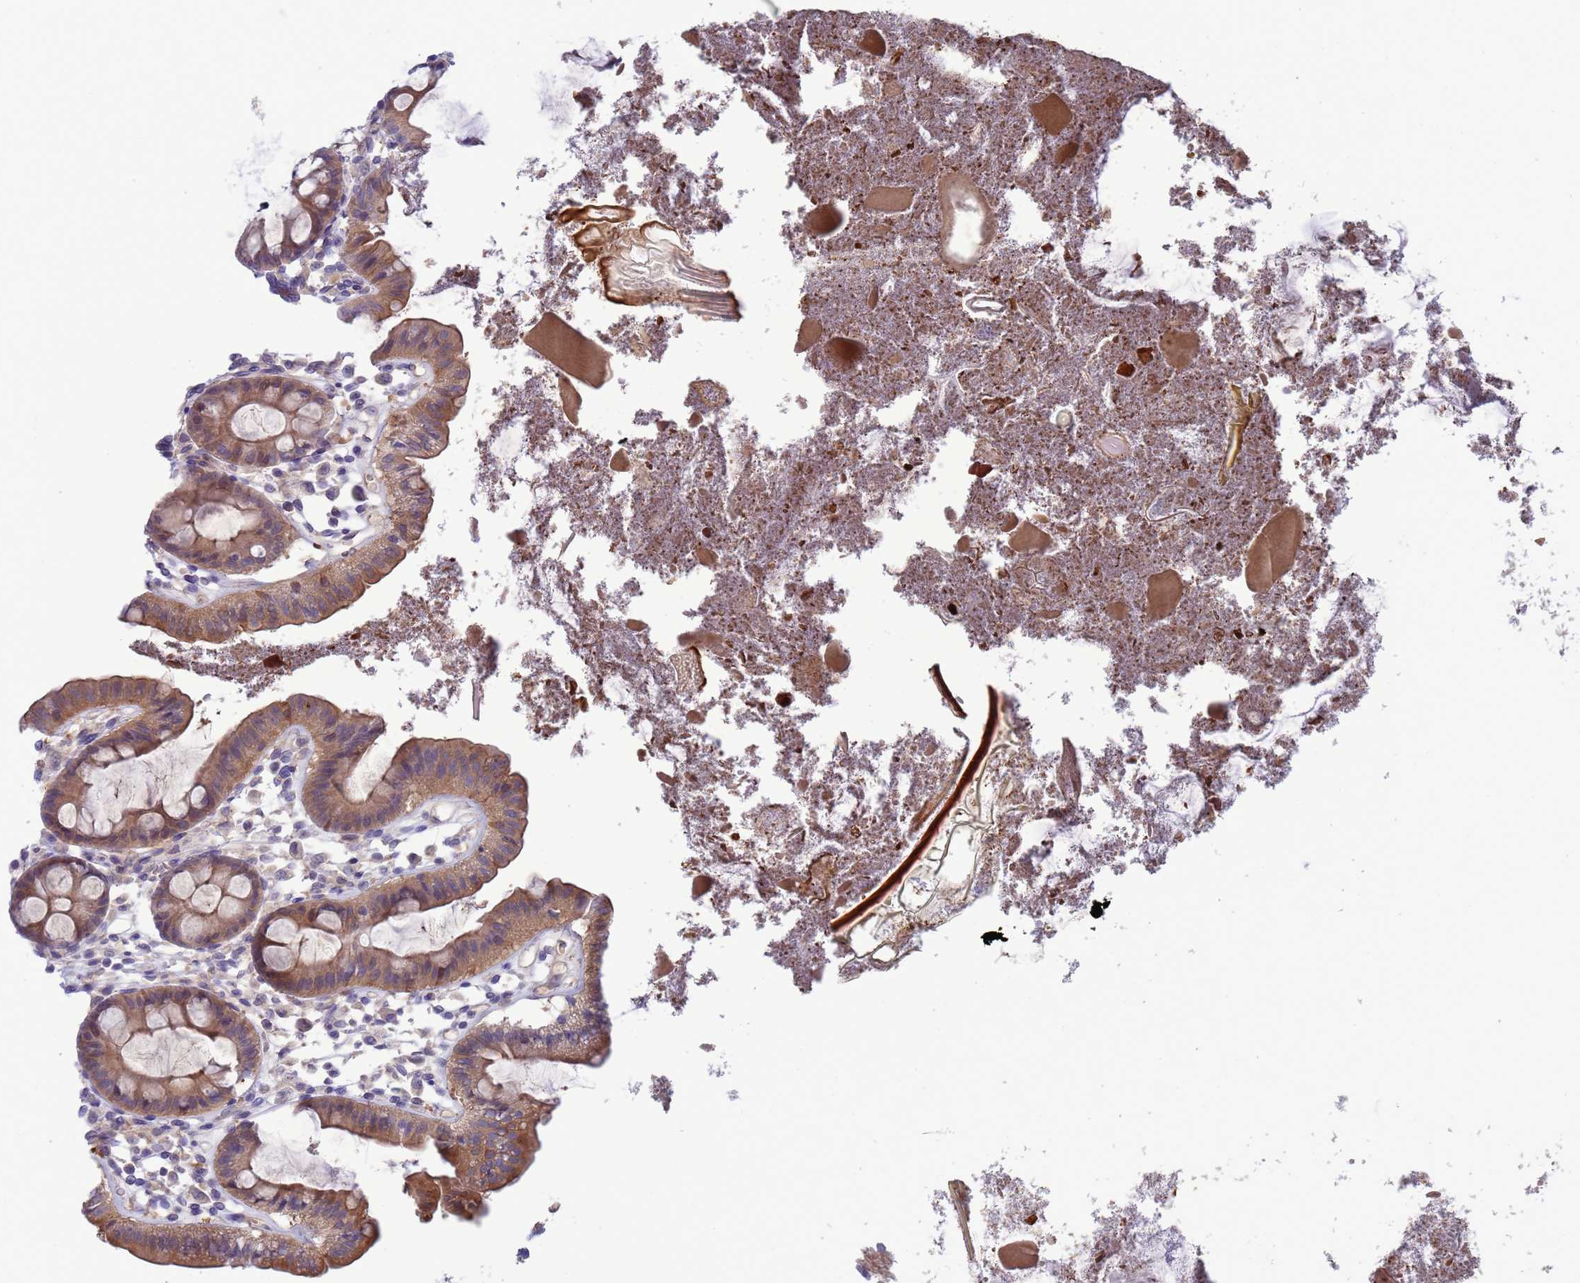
{"staining": {"intensity": "weak", "quantity": "<25%", "location": "cytoplasmic/membranous"}, "tissue": "colon", "cell_type": "Endothelial cells", "image_type": "normal", "snomed": [{"axis": "morphology", "description": "Normal tissue, NOS"}, {"axis": "topography", "description": "Colon"}], "caption": "The image demonstrates no staining of endothelial cells in benign colon.", "gene": "GJA10", "patient": {"sex": "male", "age": 84}}